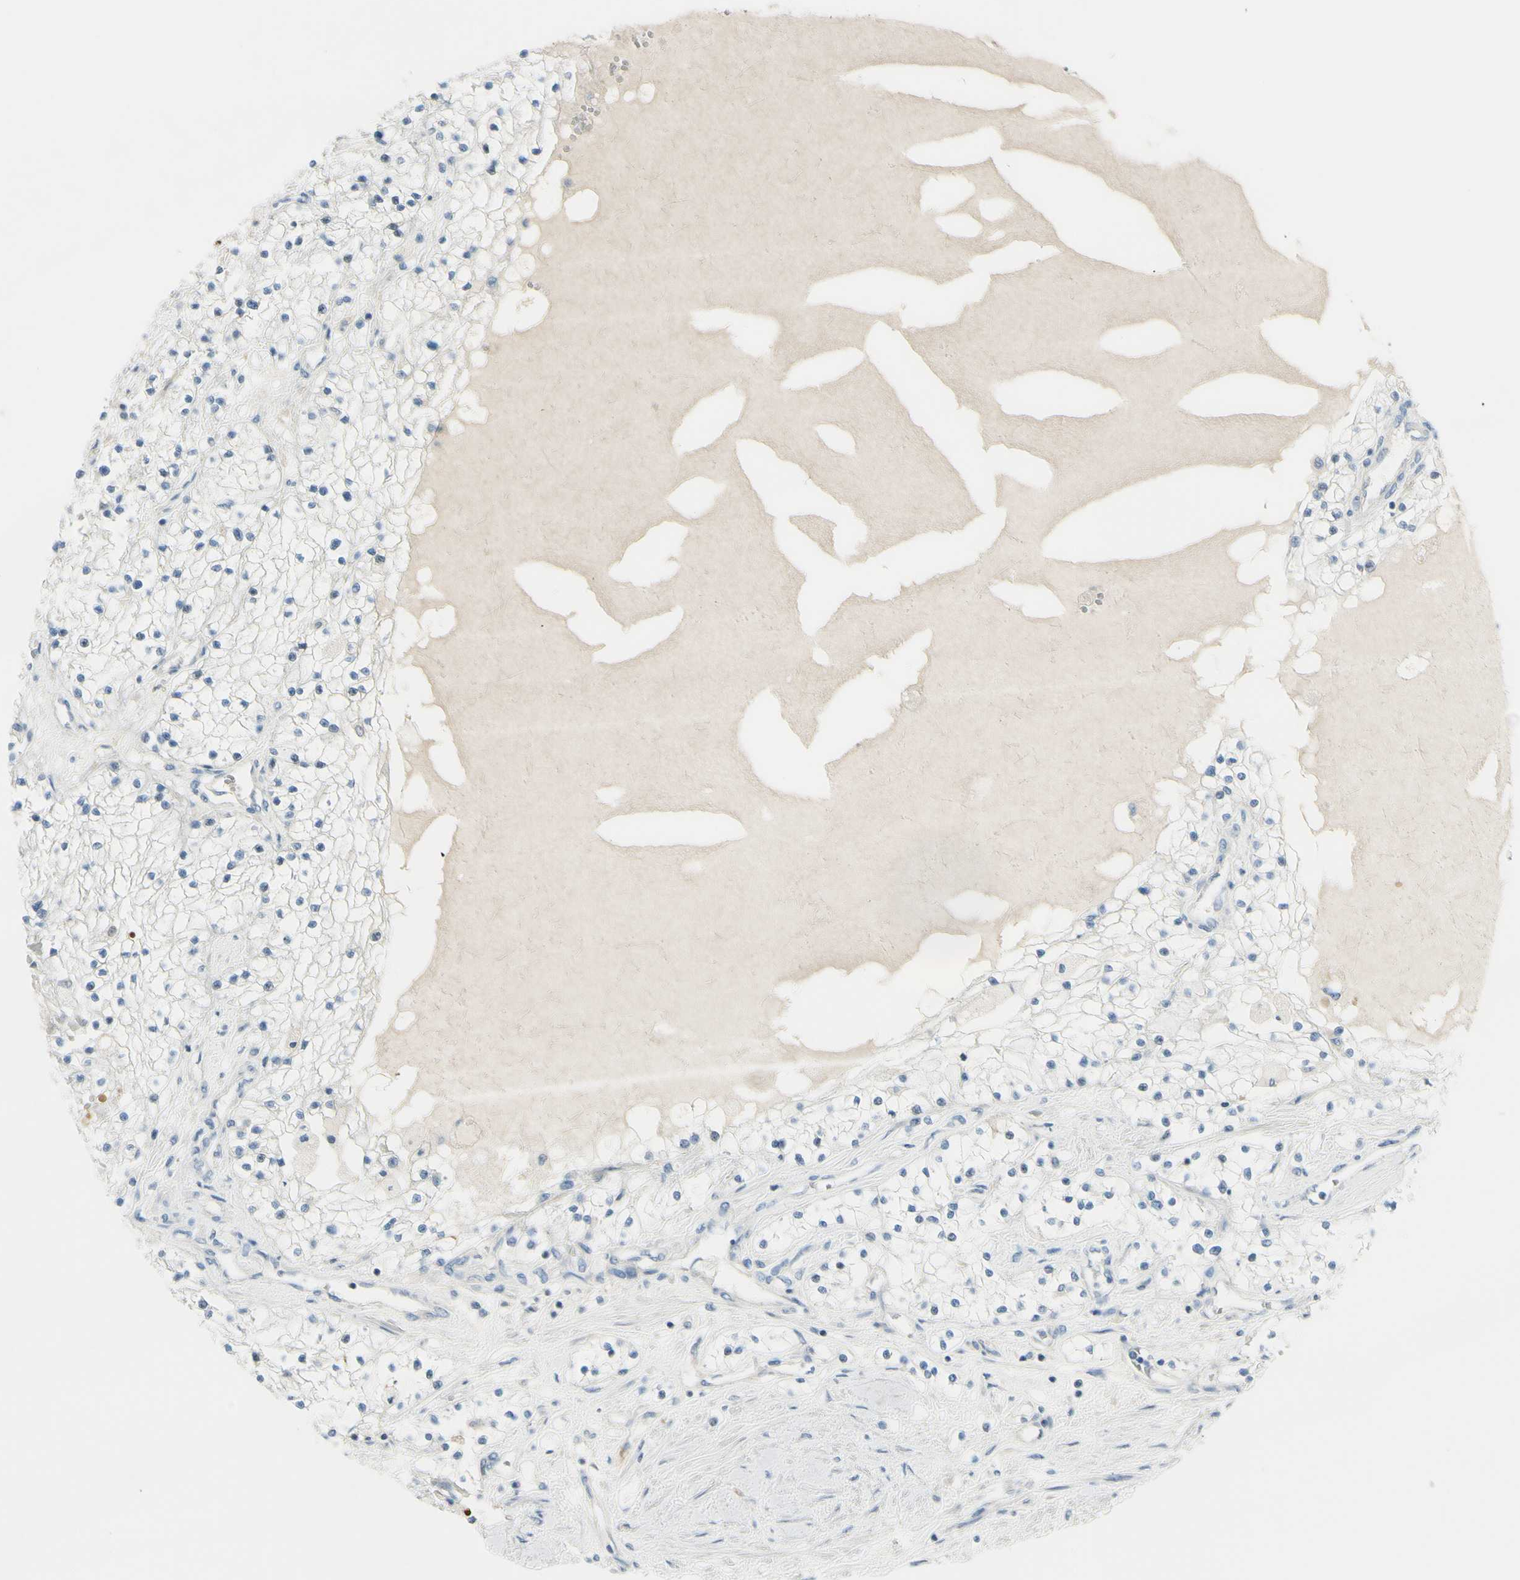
{"staining": {"intensity": "negative", "quantity": "none", "location": "none"}, "tissue": "renal cancer", "cell_type": "Tumor cells", "image_type": "cancer", "snomed": [{"axis": "morphology", "description": "Adenocarcinoma, NOS"}, {"axis": "topography", "description": "Kidney"}], "caption": "Immunohistochemistry micrograph of neoplastic tissue: renal cancer stained with DAB (3,3'-diaminobenzidine) reveals no significant protein expression in tumor cells. Nuclei are stained in blue.", "gene": "ASB9", "patient": {"sex": "male", "age": 68}}